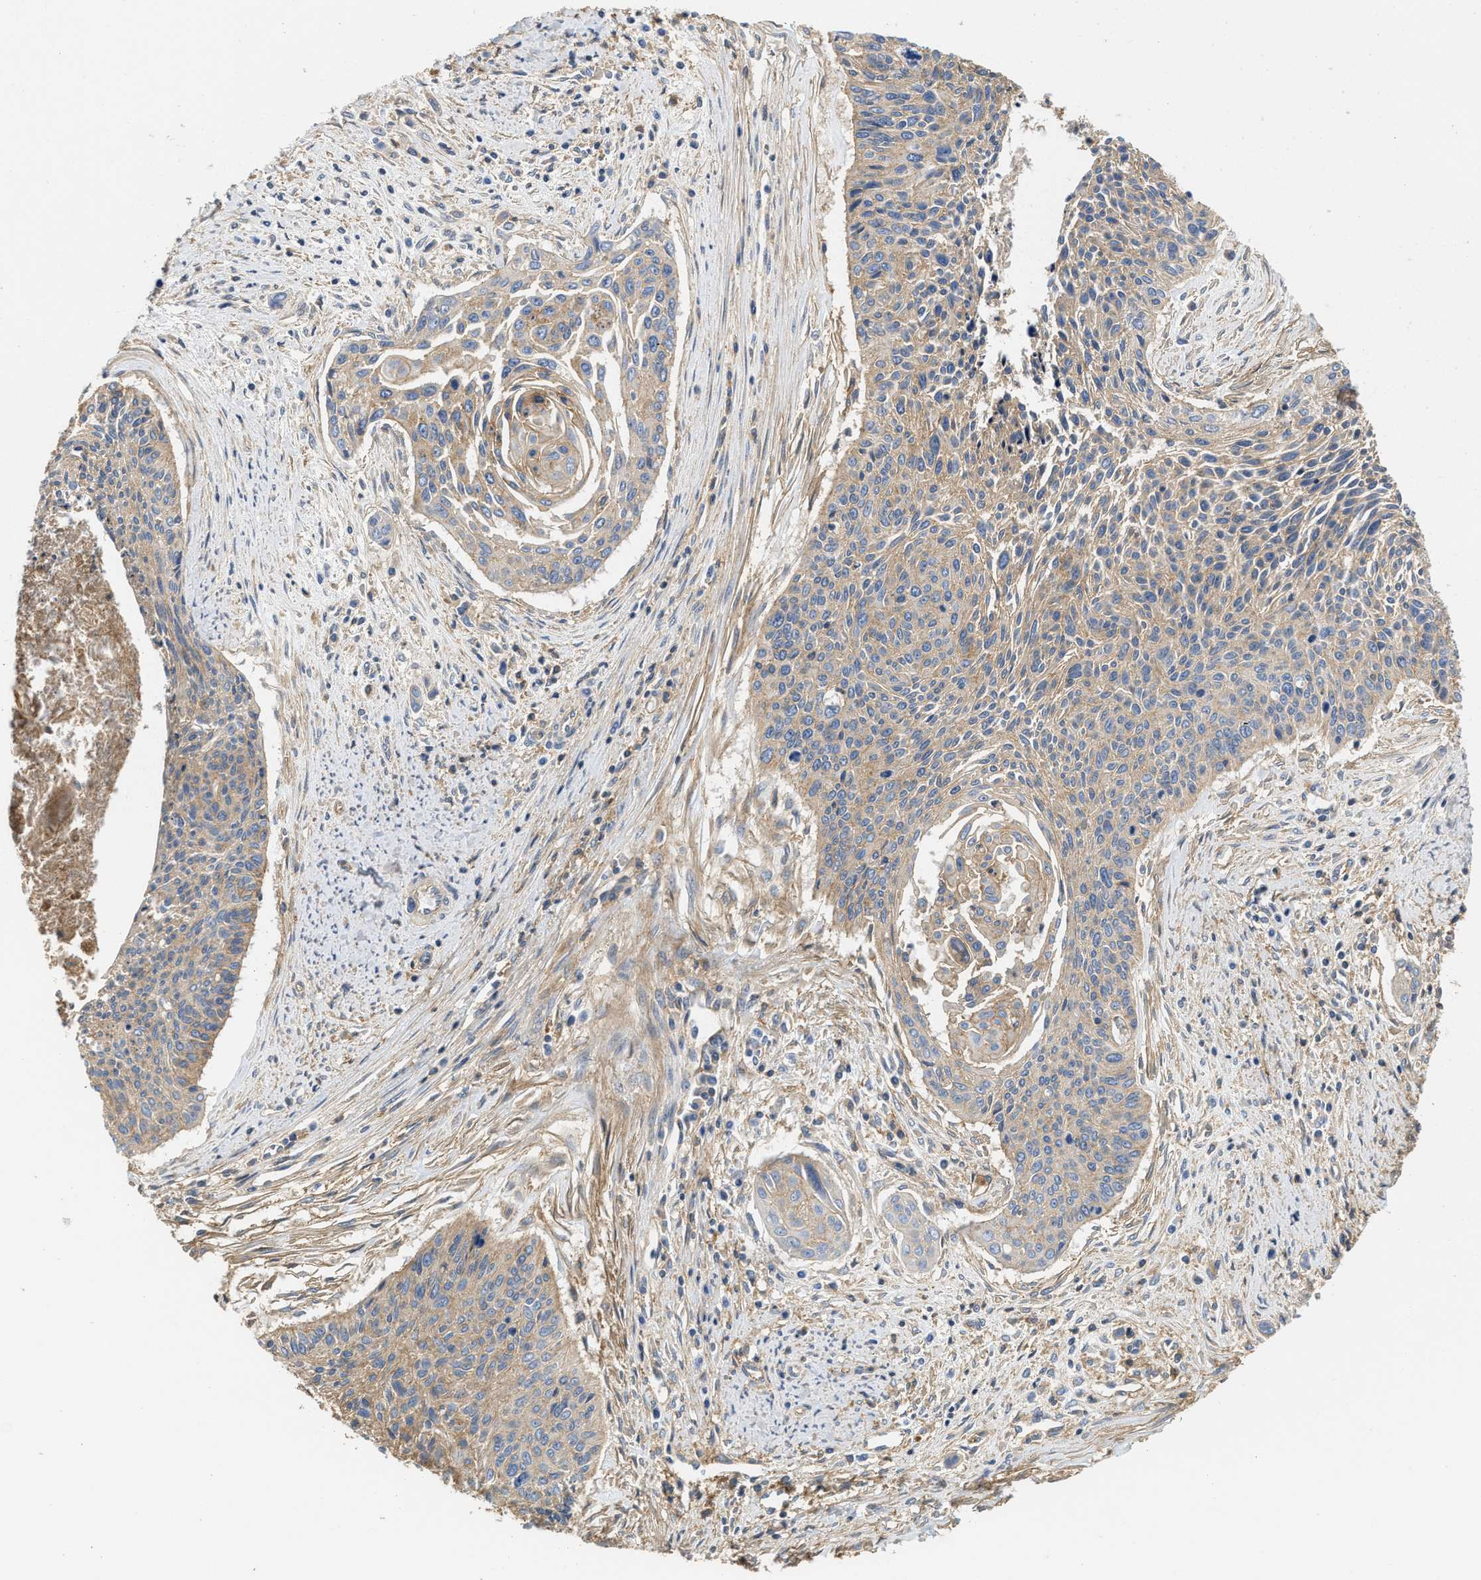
{"staining": {"intensity": "moderate", "quantity": ">75%", "location": "cytoplasmic/membranous"}, "tissue": "cervical cancer", "cell_type": "Tumor cells", "image_type": "cancer", "snomed": [{"axis": "morphology", "description": "Squamous cell carcinoma, NOS"}, {"axis": "topography", "description": "Cervix"}], "caption": "A histopathology image of cervical squamous cell carcinoma stained for a protein demonstrates moderate cytoplasmic/membranous brown staining in tumor cells.", "gene": "GNB4", "patient": {"sex": "female", "age": 55}}